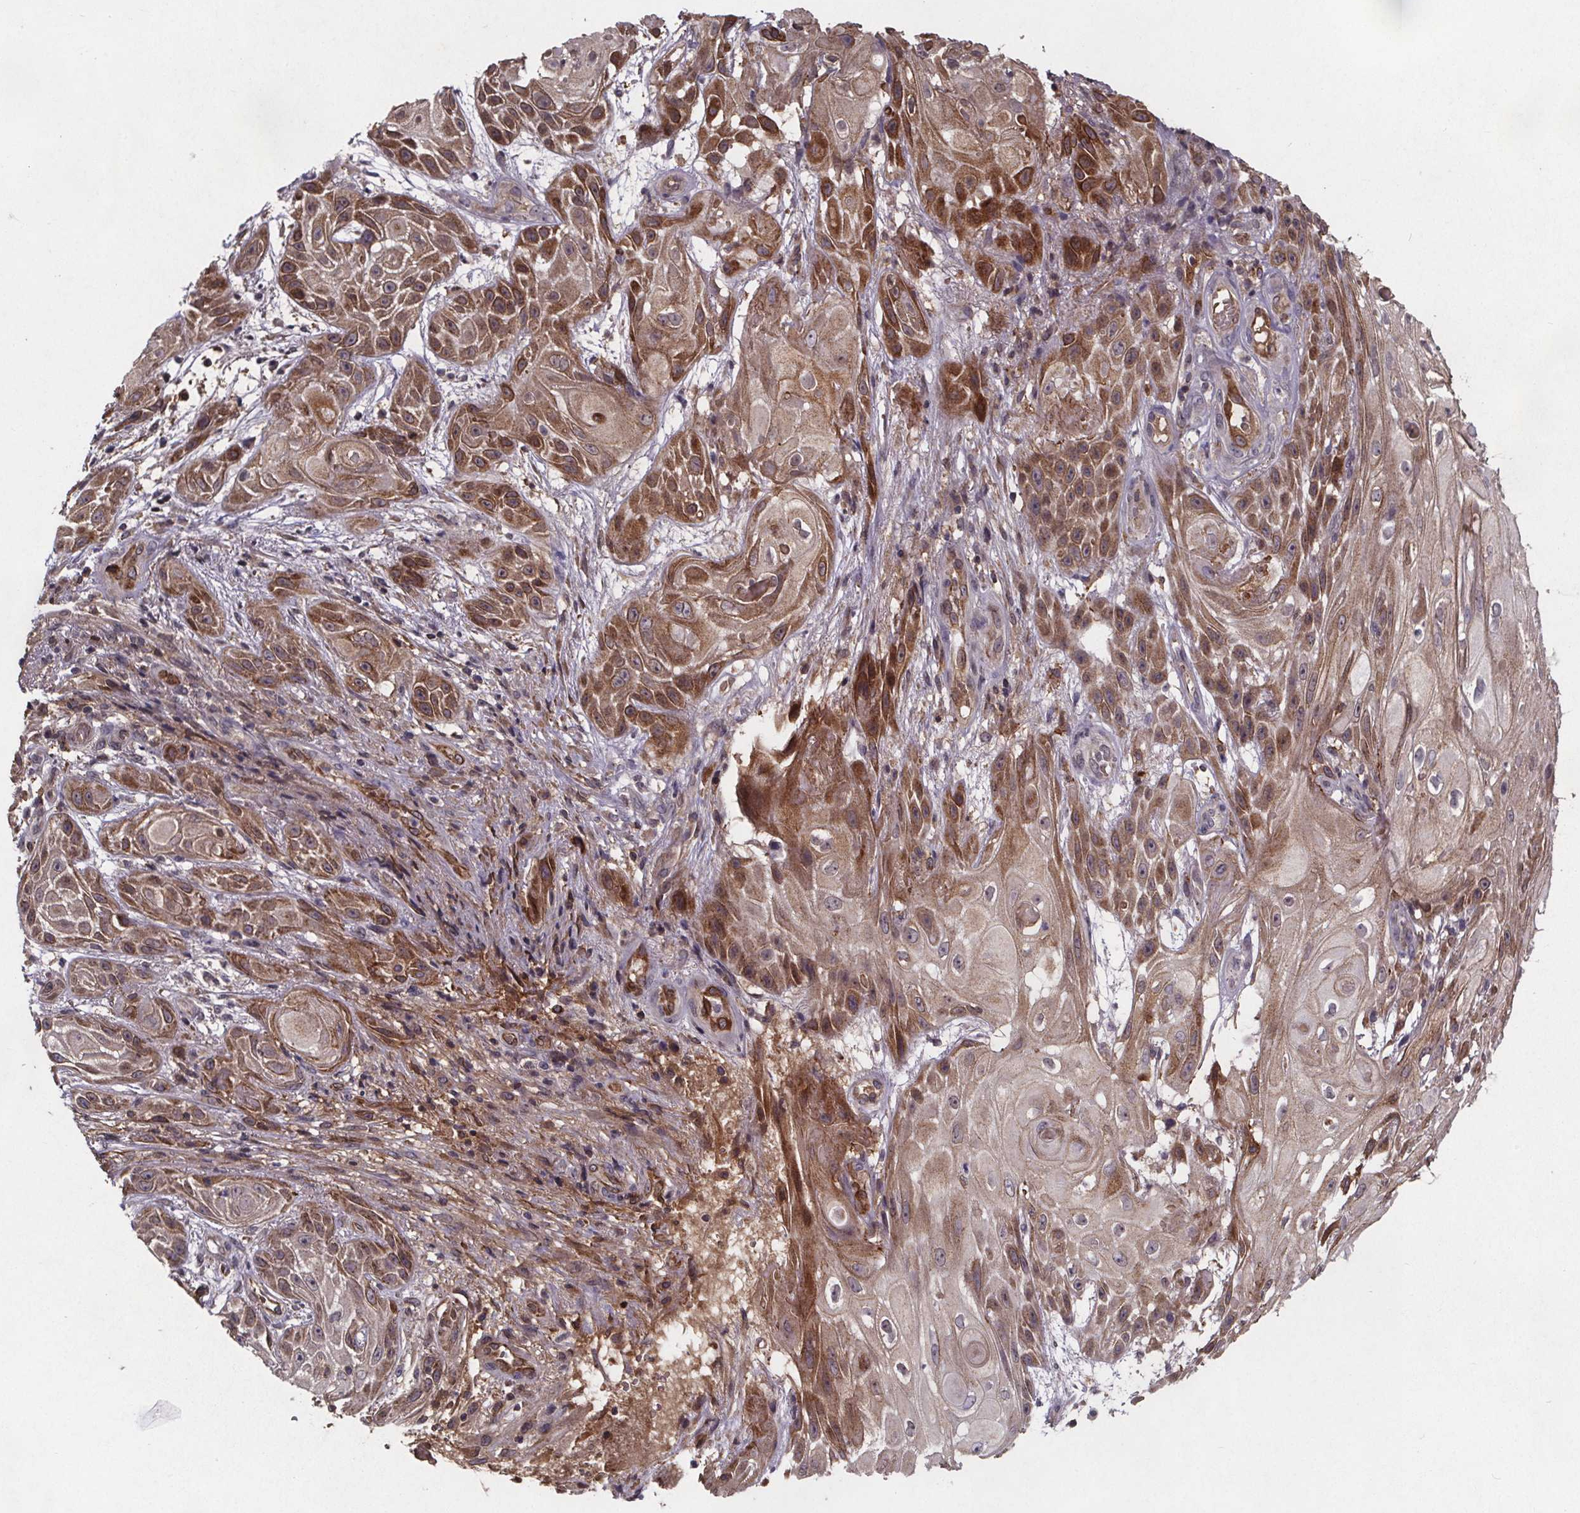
{"staining": {"intensity": "moderate", "quantity": ">75%", "location": "cytoplasmic/membranous"}, "tissue": "skin cancer", "cell_type": "Tumor cells", "image_type": "cancer", "snomed": [{"axis": "morphology", "description": "Squamous cell carcinoma, NOS"}, {"axis": "topography", "description": "Skin"}], "caption": "Tumor cells show medium levels of moderate cytoplasmic/membranous staining in about >75% of cells in human skin squamous cell carcinoma. The protein is stained brown, and the nuclei are stained in blue (DAB (3,3'-diaminobenzidine) IHC with brightfield microscopy, high magnification).", "gene": "FASTKD3", "patient": {"sex": "male", "age": 62}}